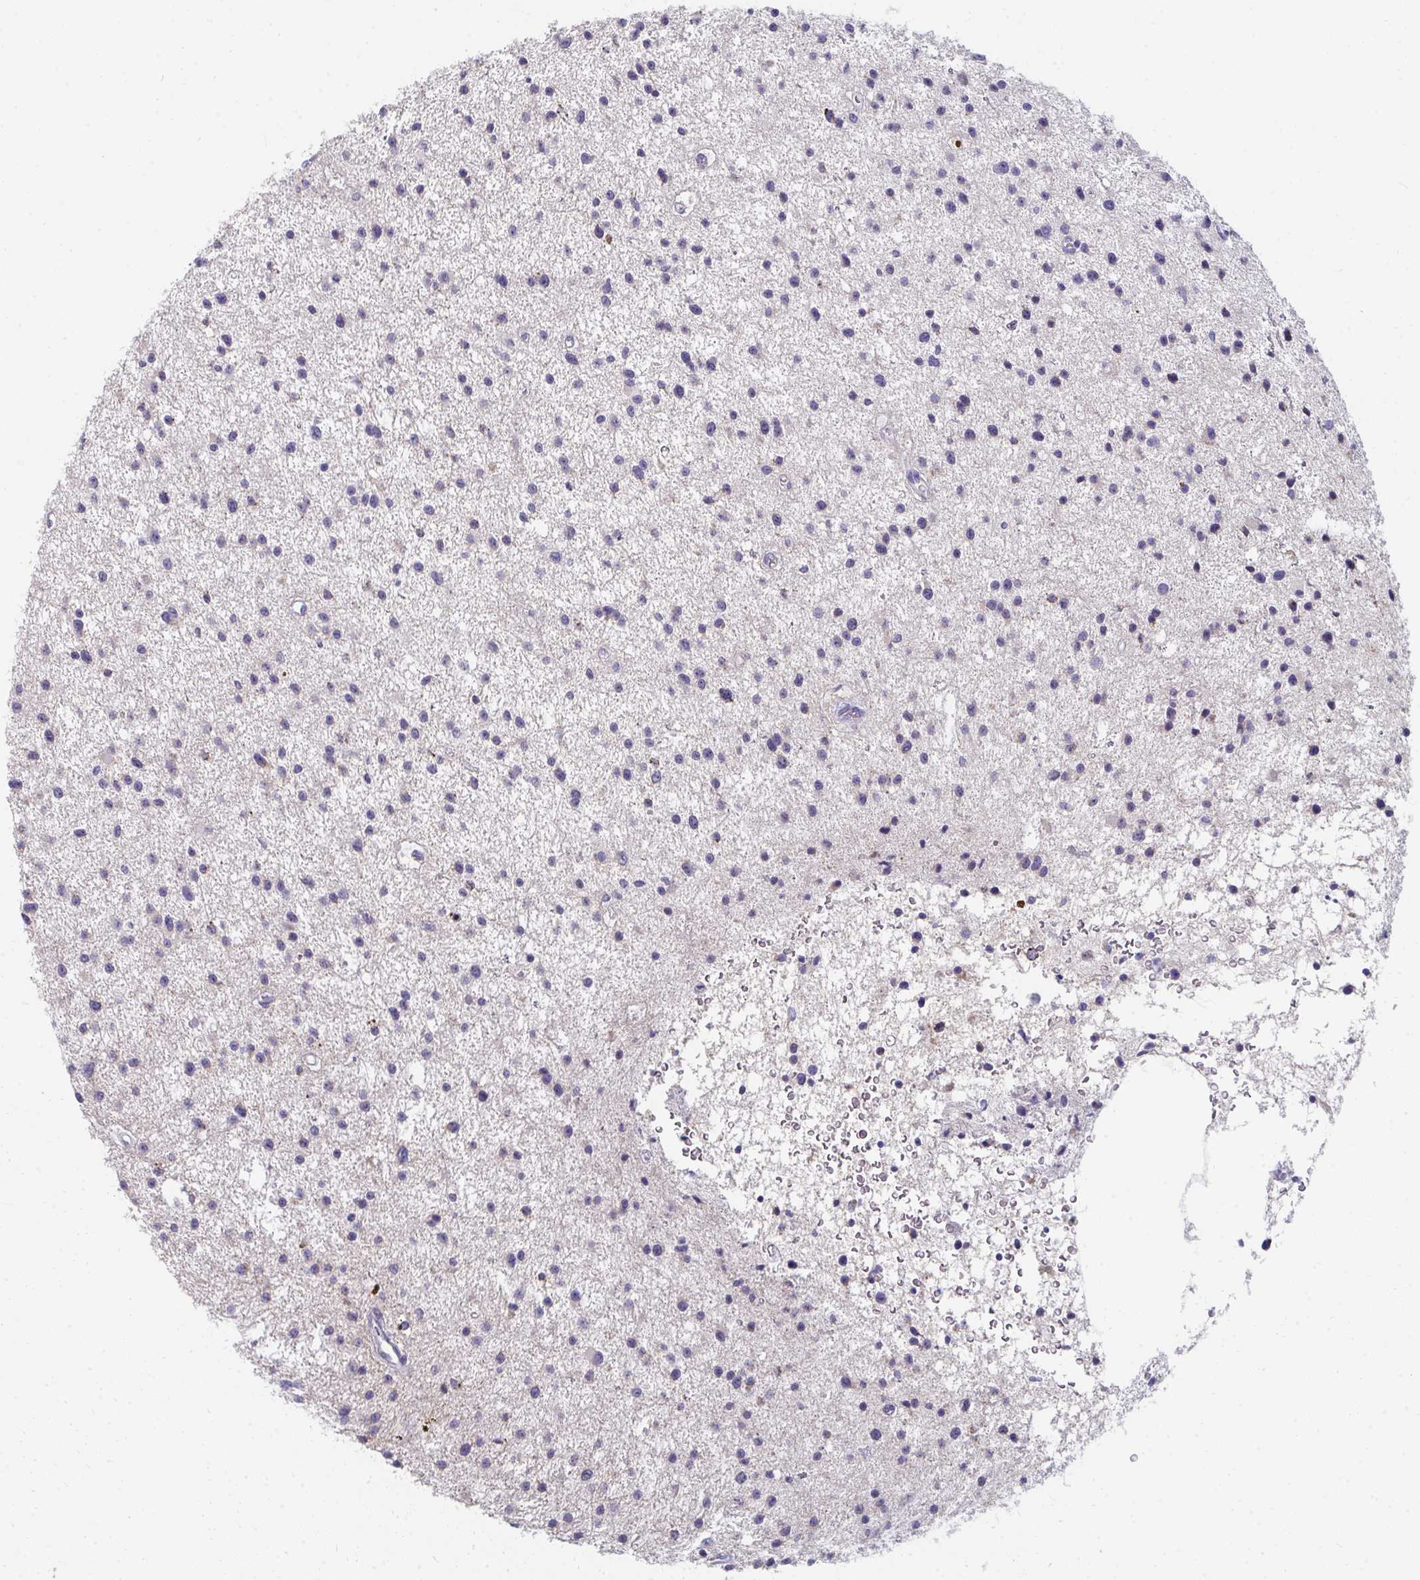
{"staining": {"intensity": "moderate", "quantity": "<25%", "location": "cytoplasmic/membranous"}, "tissue": "glioma", "cell_type": "Tumor cells", "image_type": "cancer", "snomed": [{"axis": "morphology", "description": "Glioma, malignant, Low grade"}, {"axis": "topography", "description": "Brain"}], "caption": "Immunohistochemistry (IHC) of human glioma demonstrates low levels of moderate cytoplasmic/membranous positivity in about <25% of tumor cells.", "gene": "EIF1AD", "patient": {"sex": "male", "age": 43}}